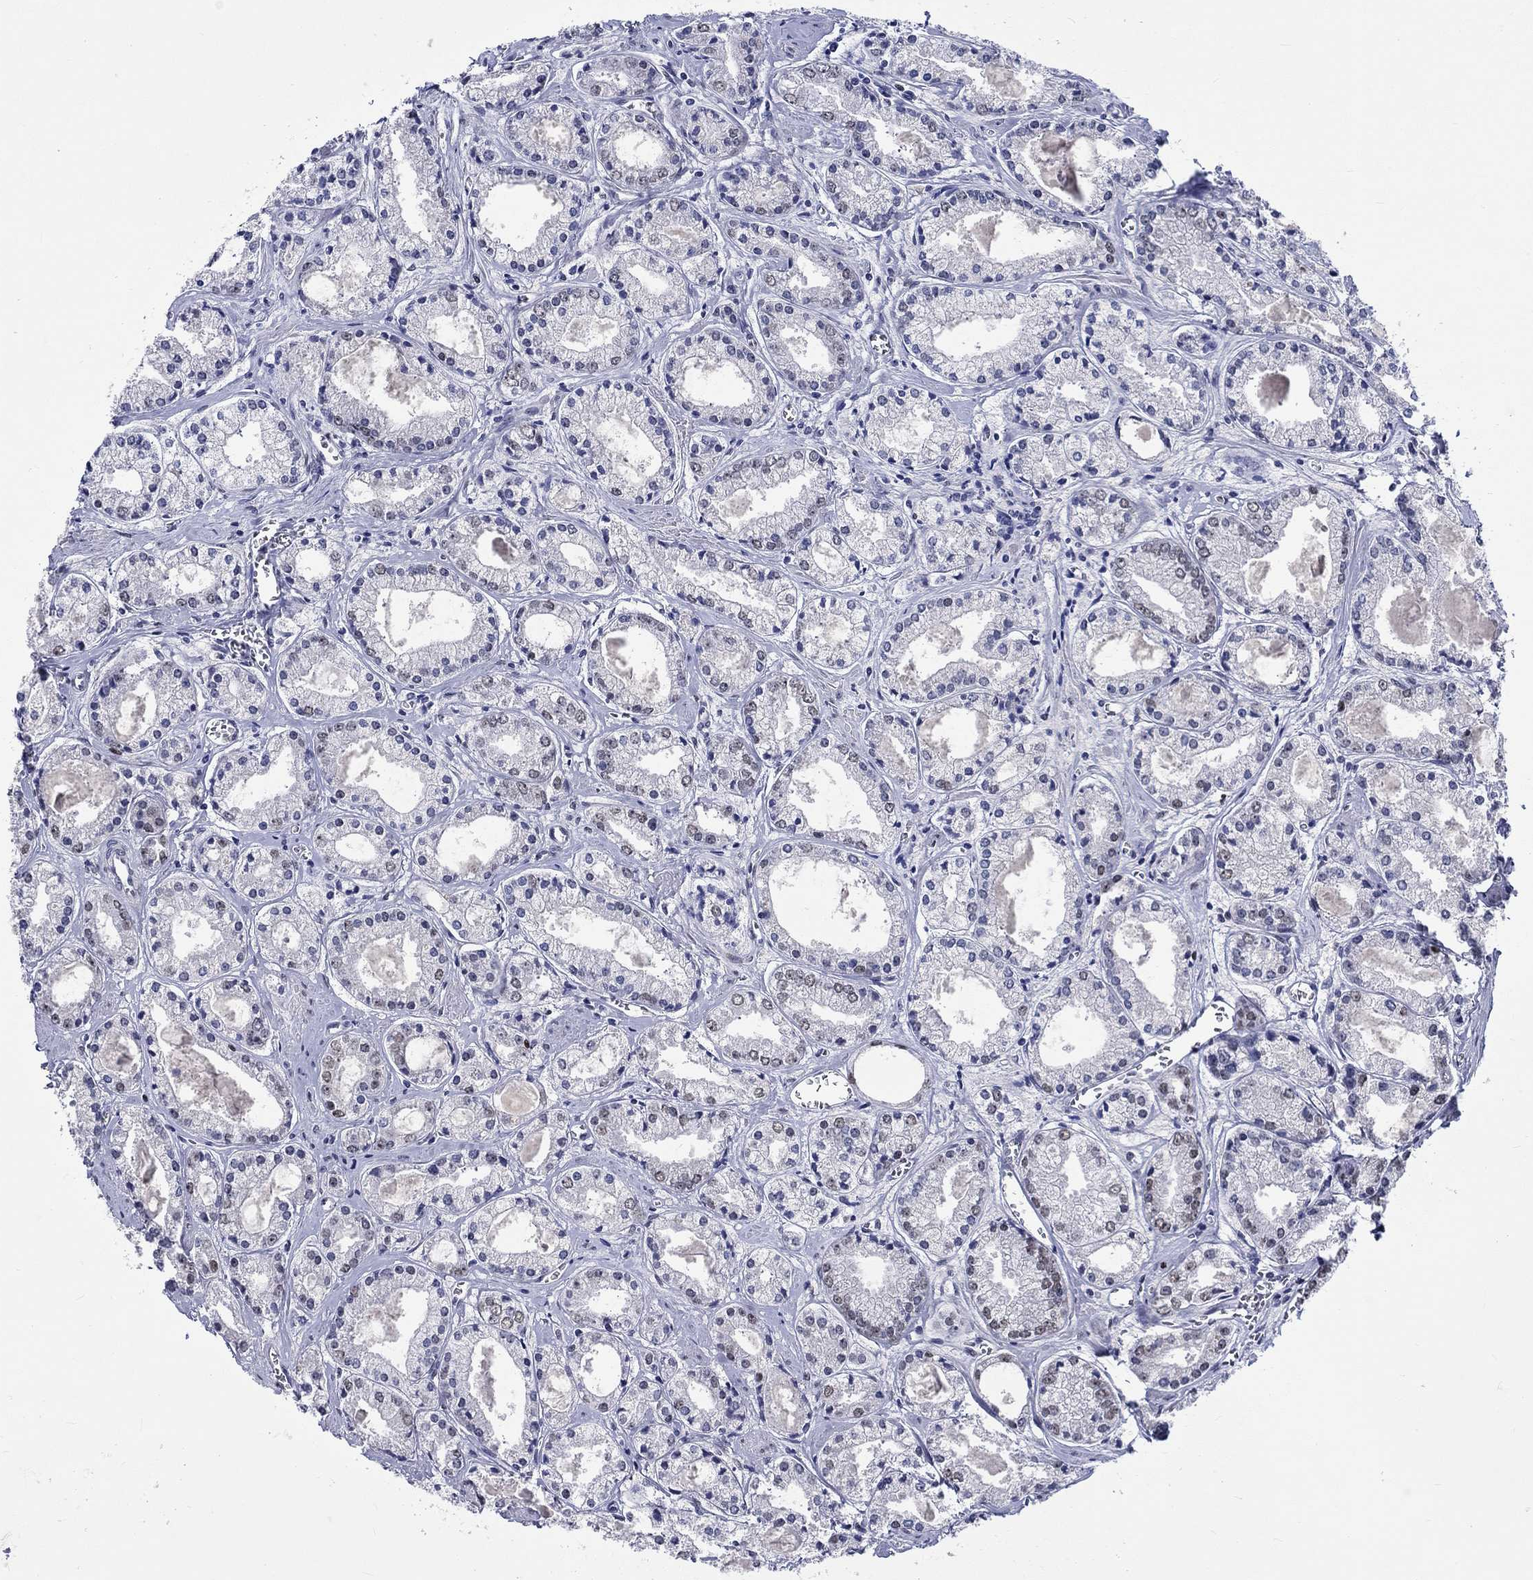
{"staining": {"intensity": "strong", "quantity": "<25%", "location": "nuclear"}, "tissue": "prostate cancer", "cell_type": "Tumor cells", "image_type": "cancer", "snomed": [{"axis": "morphology", "description": "Adenocarcinoma, NOS"}, {"axis": "topography", "description": "Prostate"}], "caption": "This is an image of immunohistochemistry staining of prostate cancer, which shows strong expression in the nuclear of tumor cells.", "gene": "GATA2", "patient": {"sex": "male", "age": 72}}